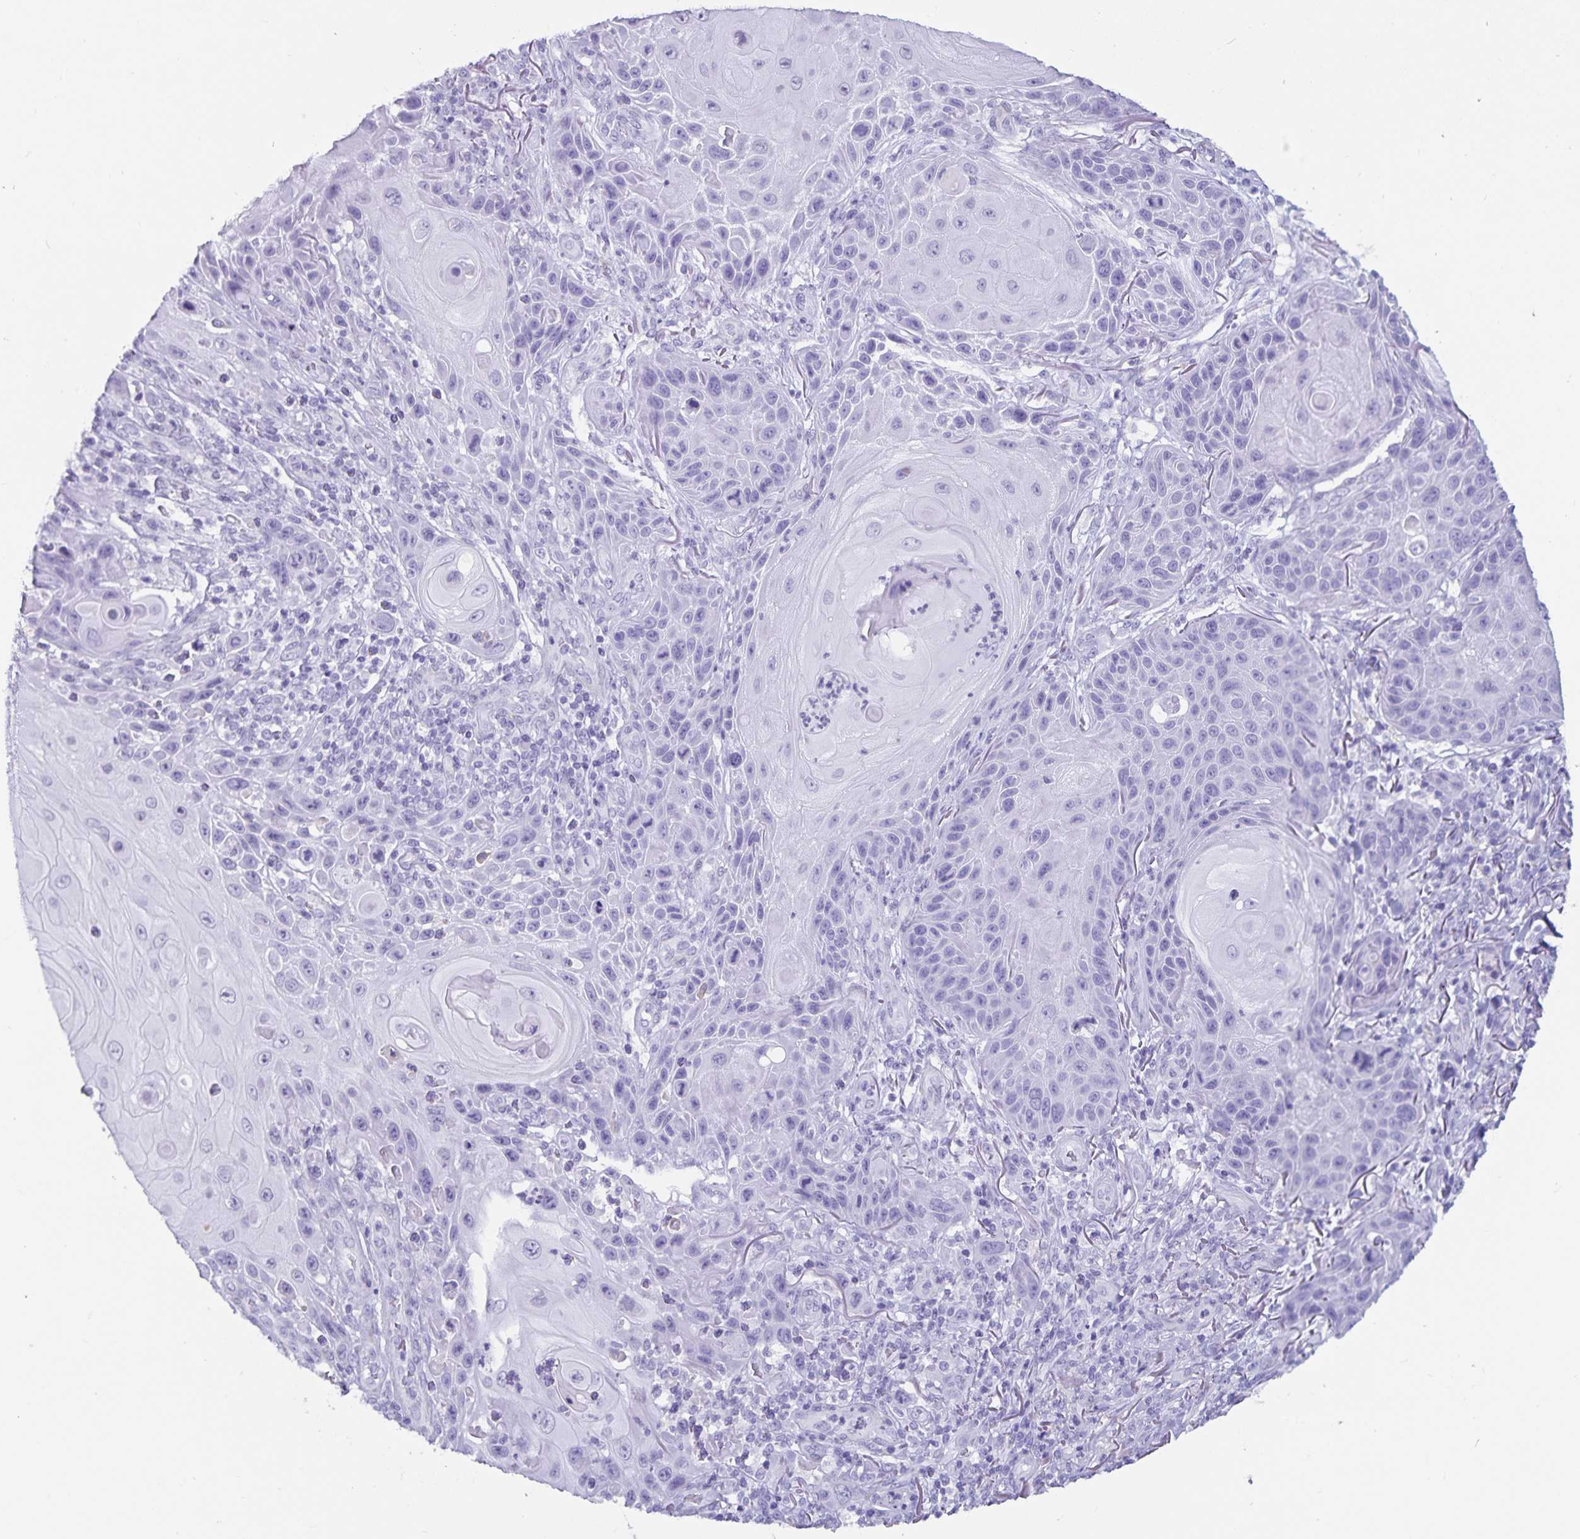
{"staining": {"intensity": "negative", "quantity": "none", "location": "none"}, "tissue": "skin cancer", "cell_type": "Tumor cells", "image_type": "cancer", "snomed": [{"axis": "morphology", "description": "Squamous cell carcinoma, NOS"}, {"axis": "topography", "description": "Skin"}], "caption": "Human skin cancer stained for a protein using IHC shows no positivity in tumor cells.", "gene": "GPR137", "patient": {"sex": "female", "age": 94}}